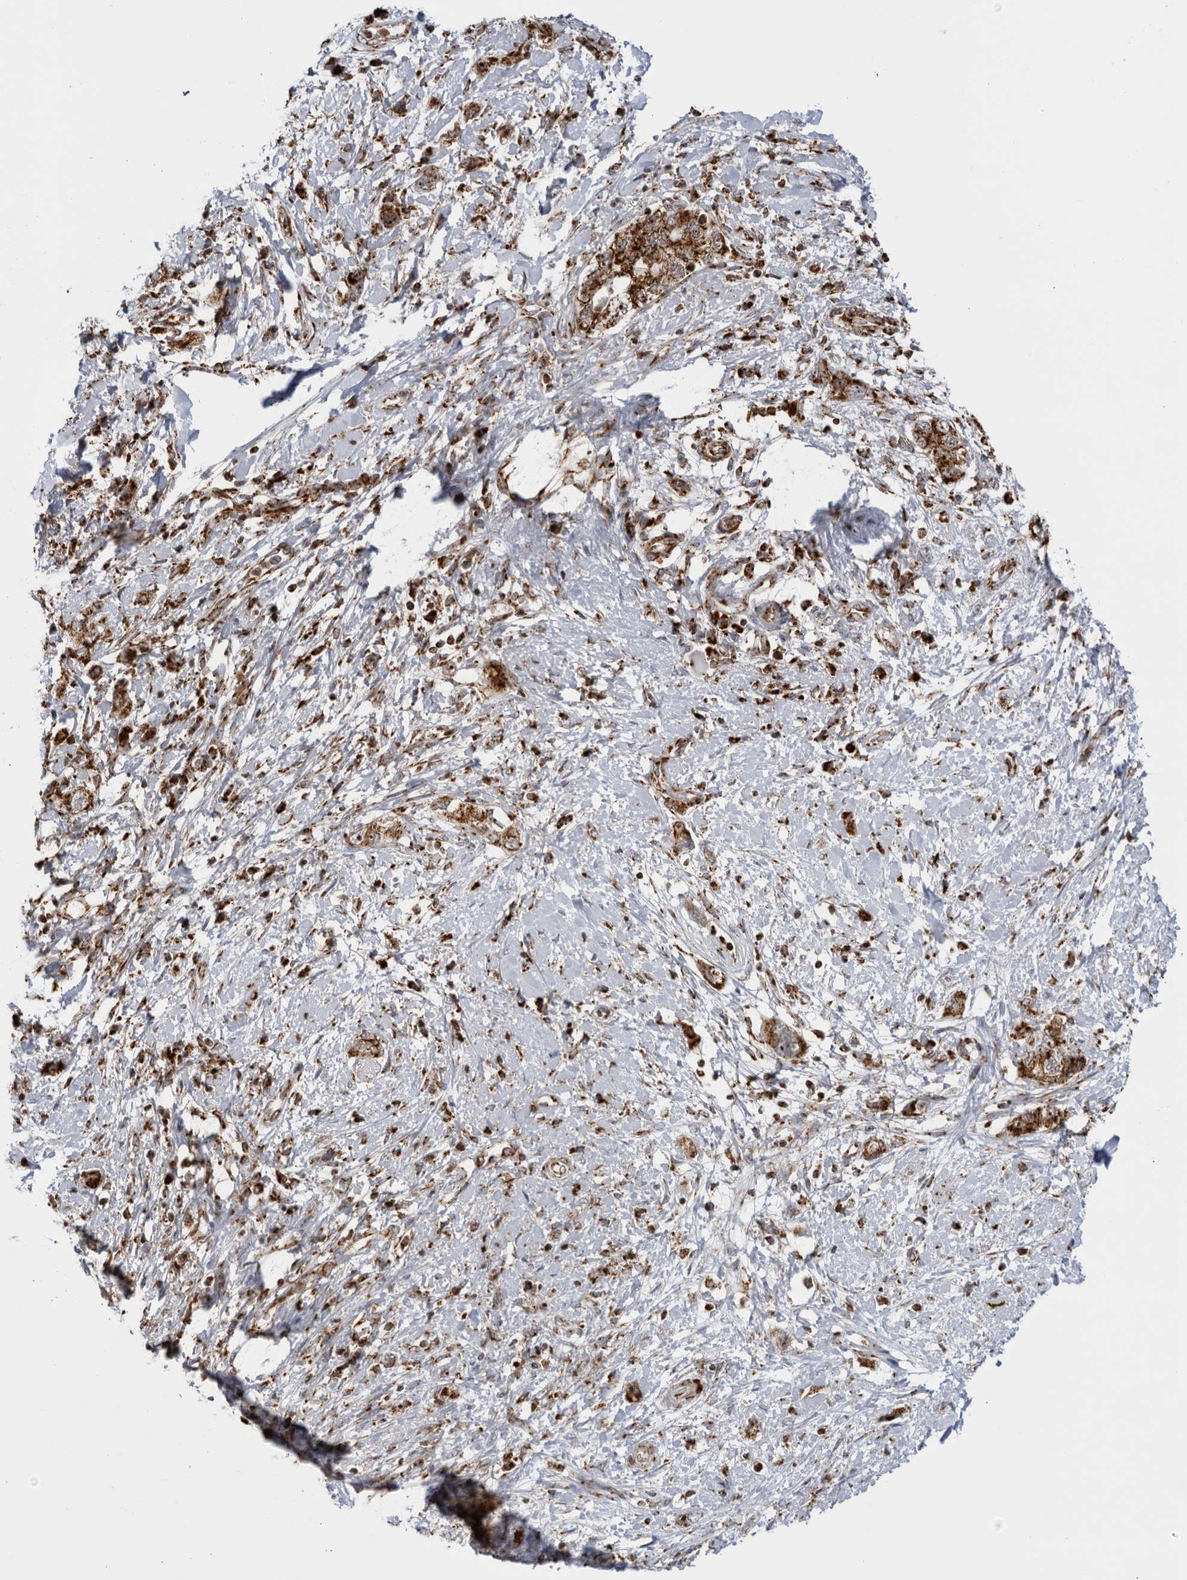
{"staining": {"intensity": "strong", "quantity": ">75%", "location": "cytoplasmic/membranous,nuclear"}, "tissue": "pancreatic cancer", "cell_type": "Tumor cells", "image_type": "cancer", "snomed": [{"axis": "morphology", "description": "Adenocarcinoma, NOS"}, {"axis": "topography", "description": "Pancreas"}], "caption": "About >75% of tumor cells in pancreatic cancer show strong cytoplasmic/membranous and nuclear protein positivity as visualized by brown immunohistochemical staining.", "gene": "RBM34", "patient": {"sex": "female", "age": 73}}